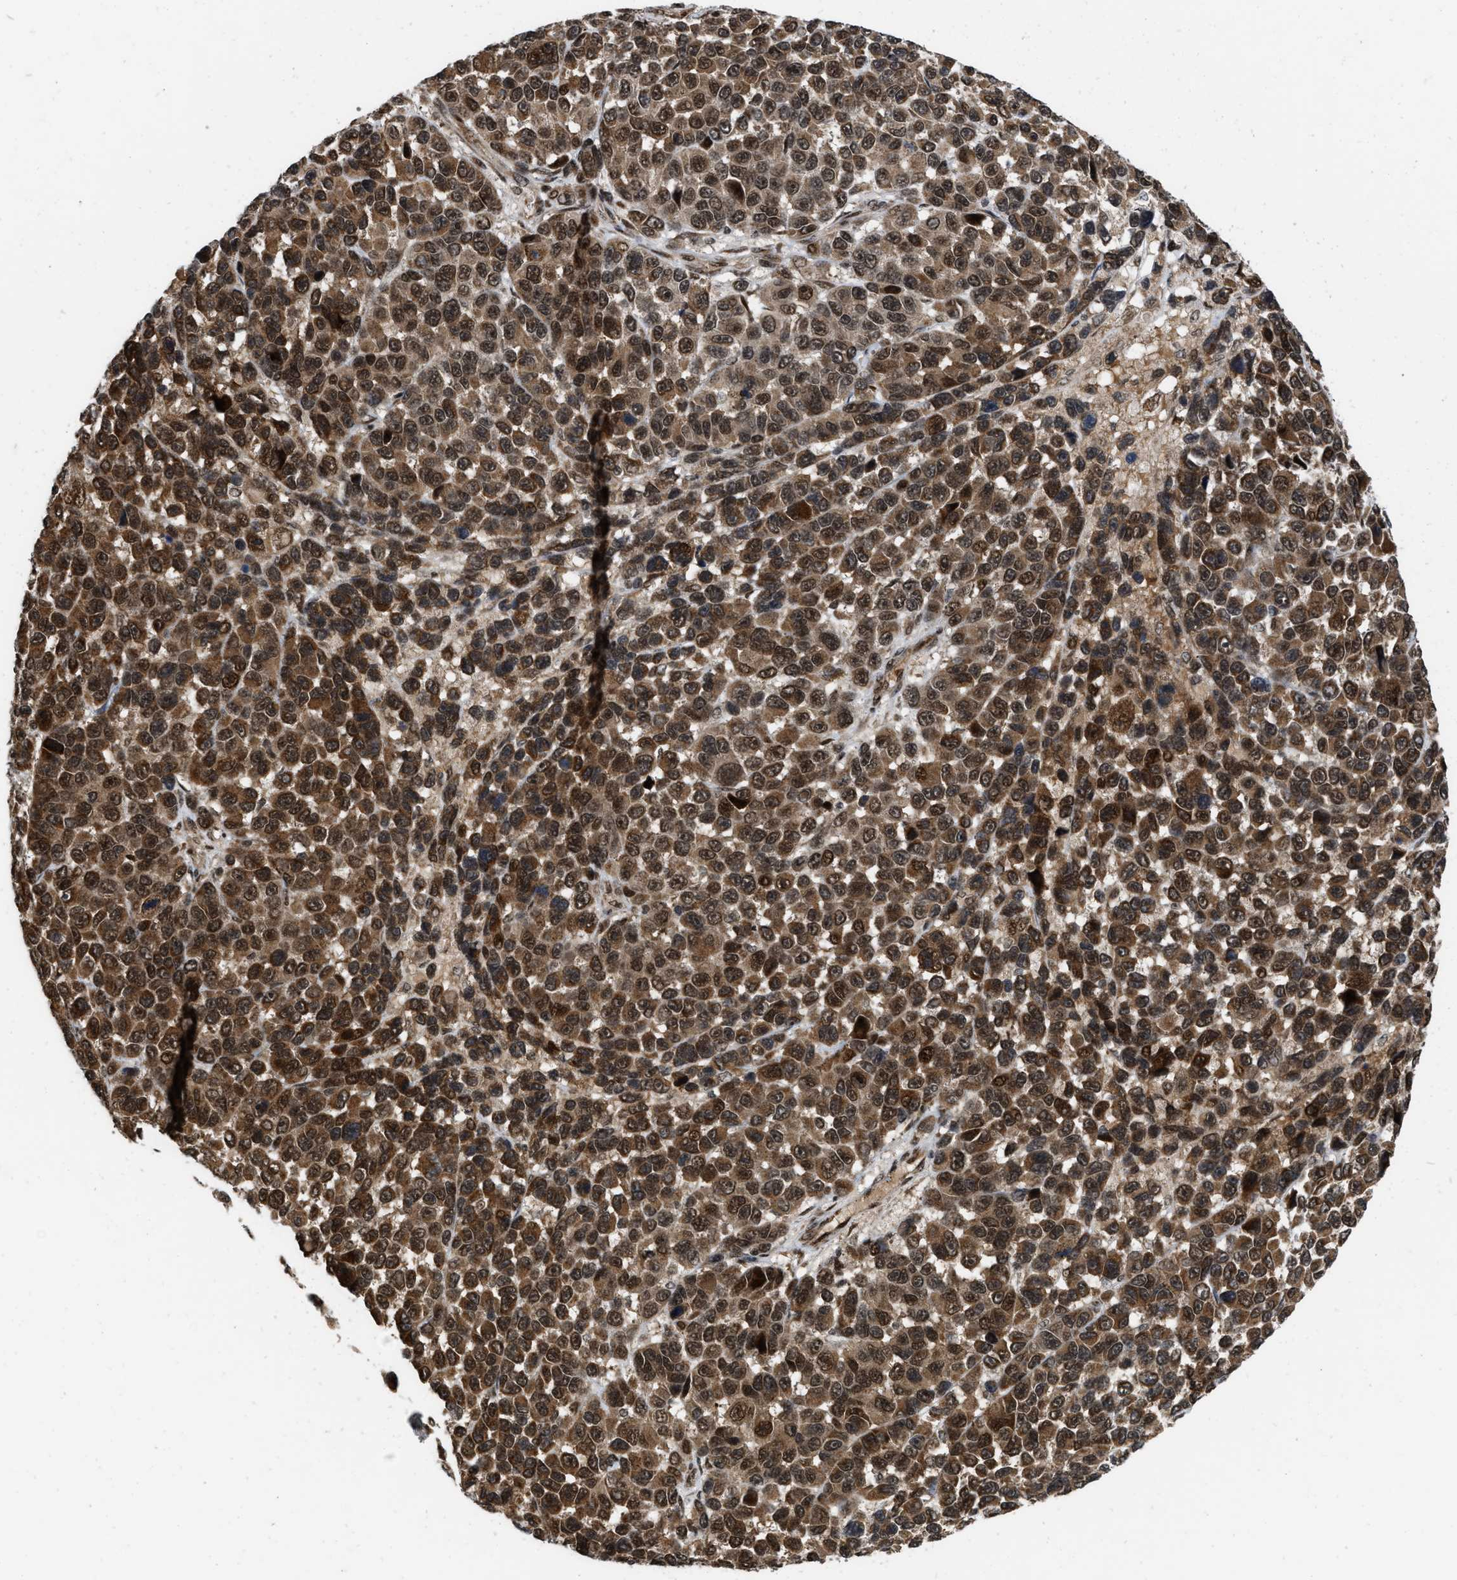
{"staining": {"intensity": "strong", "quantity": ">75%", "location": "cytoplasmic/membranous,nuclear"}, "tissue": "melanoma", "cell_type": "Tumor cells", "image_type": "cancer", "snomed": [{"axis": "morphology", "description": "Malignant melanoma, NOS"}, {"axis": "topography", "description": "Skin"}], "caption": "Immunohistochemical staining of human malignant melanoma shows strong cytoplasmic/membranous and nuclear protein positivity in about >75% of tumor cells. (Brightfield microscopy of DAB IHC at high magnification).", "gene": "ANKRD11", "patient": {"sex": "male", "age": 53}}